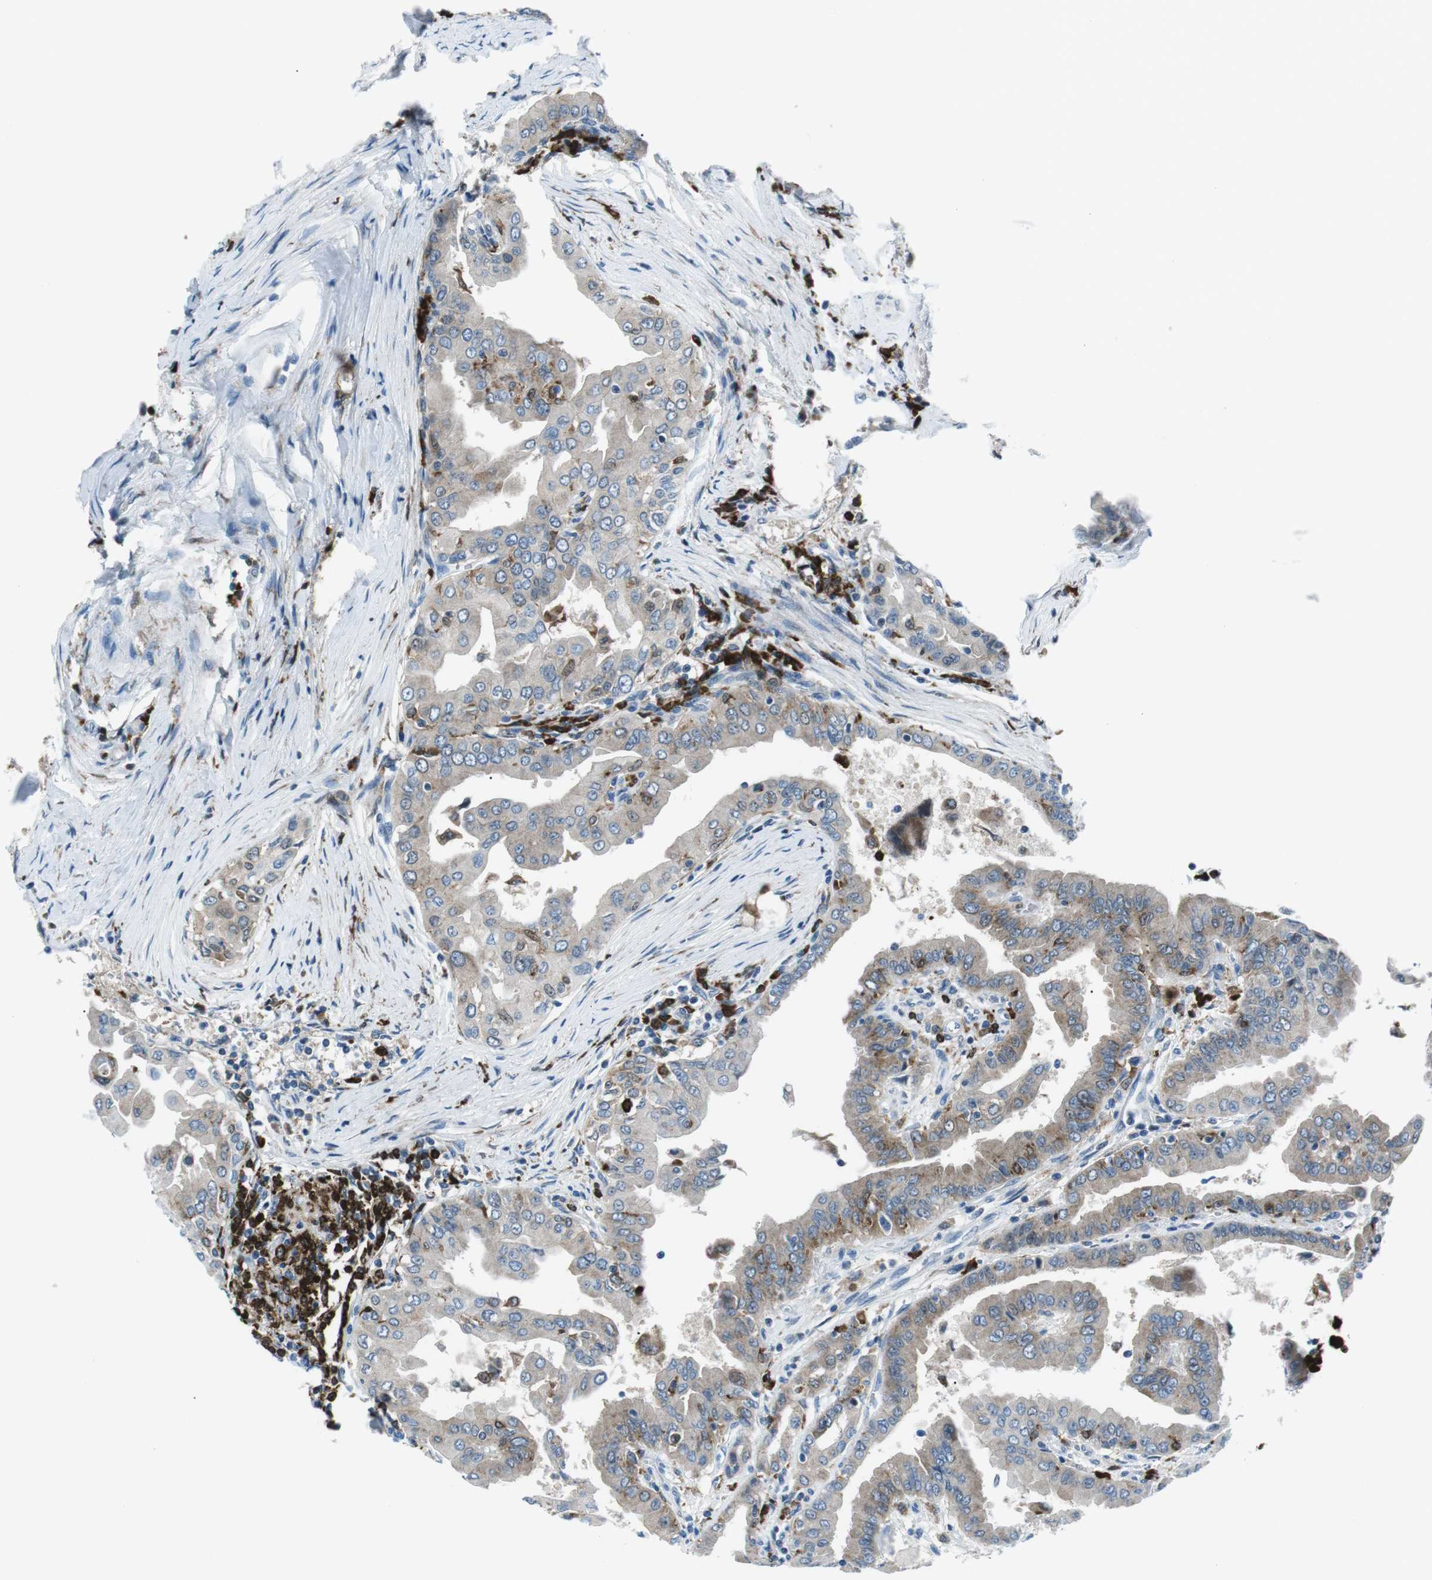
{"staining": {"intensity": "moderate", "quantity": "25%-75%", "location": "cytoplasmic/membranous"}, "tissue": "thyroid cancer", "cell_type": "Tumor cells", "image_type": "cancer", "snomed": [{"axis": "morphology", "description": "Papillary adenocarcinoma, NOS"}, {"axis": "topography", "description": "Thyroid gland"}], "caption": "Immunohistochemistry (IHC) staining of papillary adenocarcinoma (thyroid), which reveals medium levels of moderate cytoplasmic/membranous staining in approximately 25%-75% of tumor cells indicating moderate cytoplasmic/membranous protein expression. The staining was performed using DAB (brown) for protein detection and nuclei were counterstained in hematoxylin (blue).", "gene": "BLNK", "patient": {"sex": "male", "age": 33}}